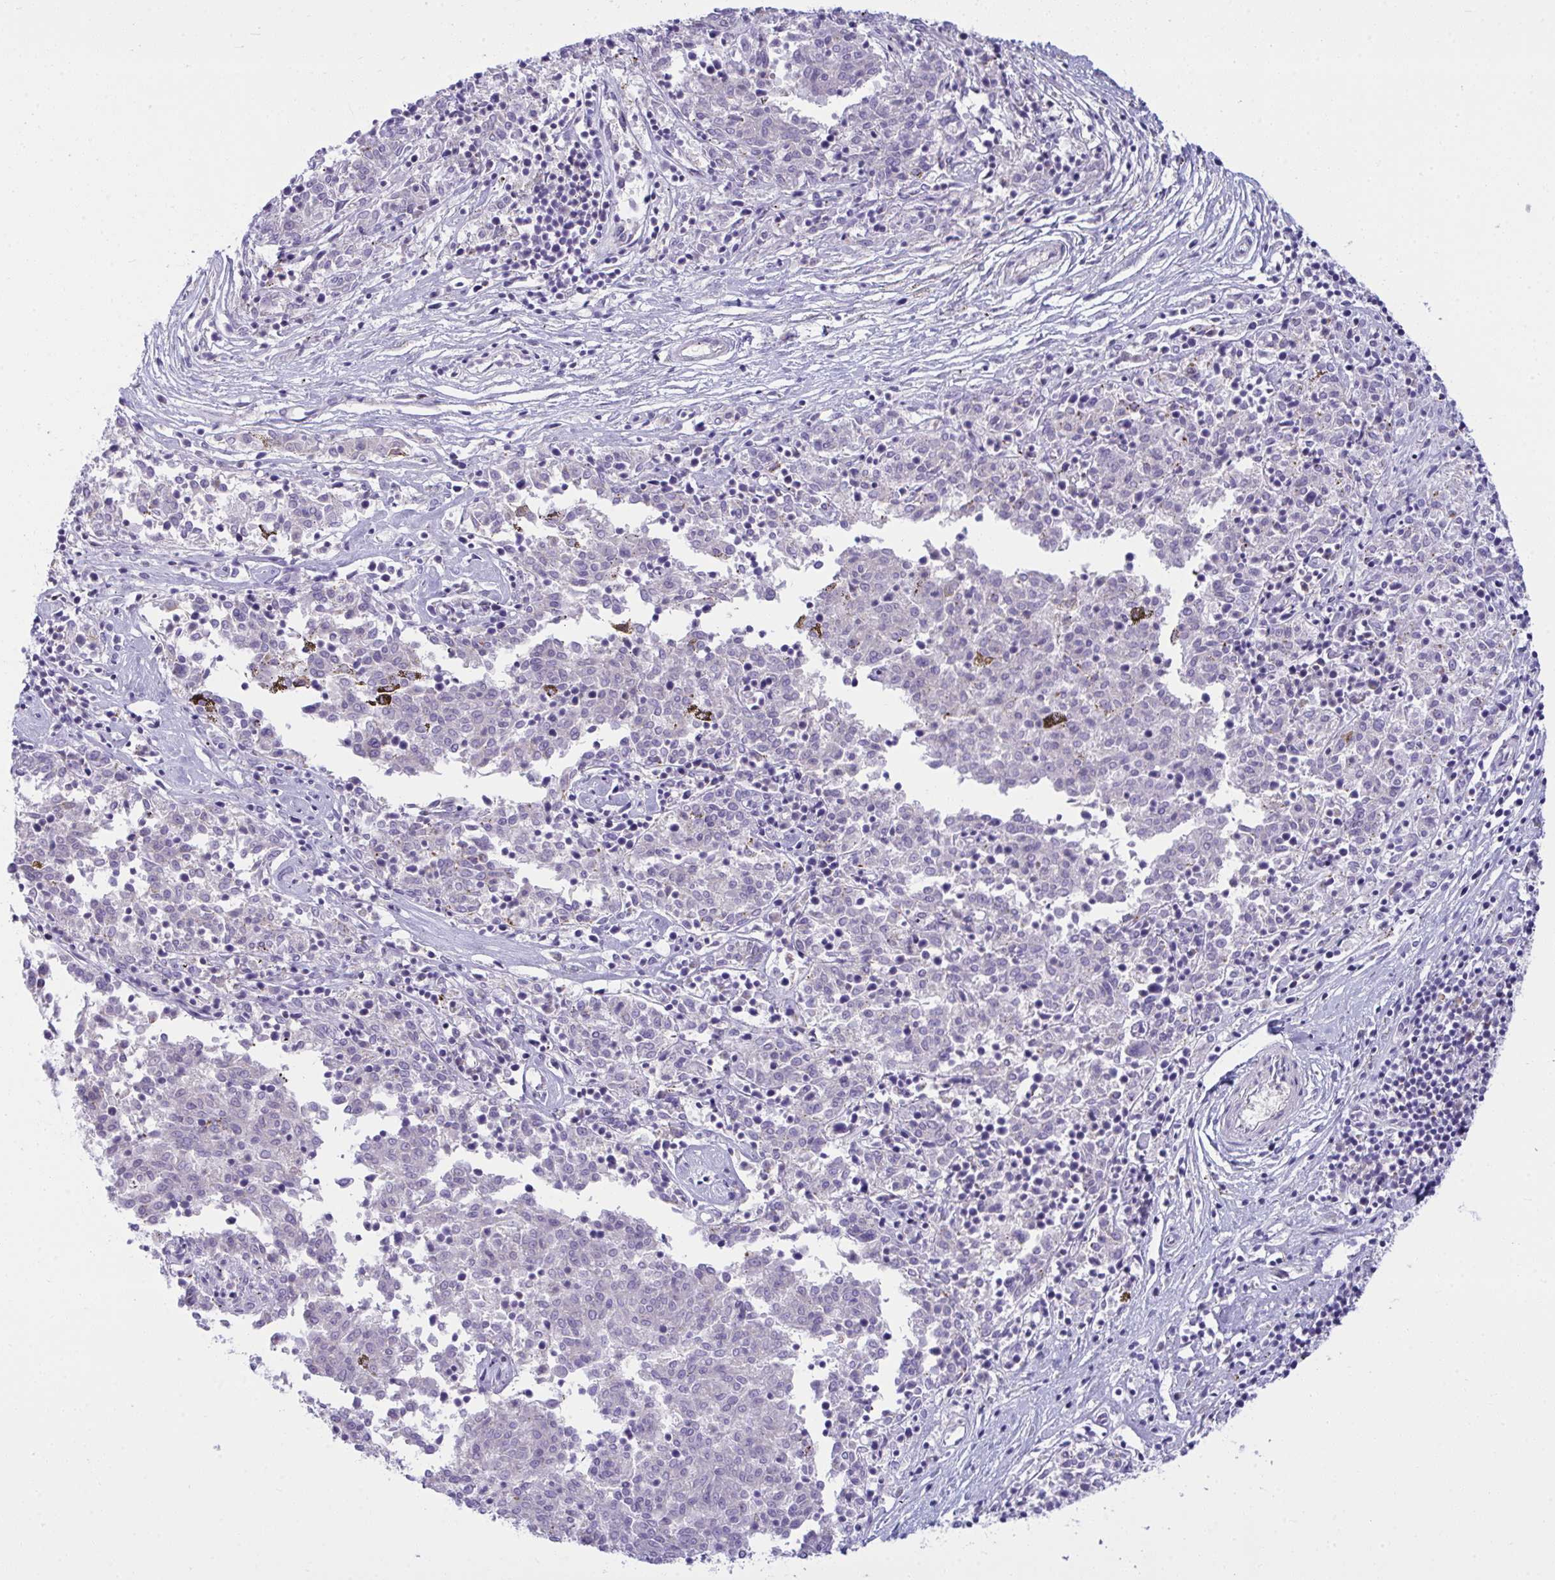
{"staining": {"intensity": "negative", "quantity": "none", "location": "none"}, "tissue": "melanoma", "cell_type": "Tumor cells", "image_type": "cancer", "snomed": [{"axis": "morphology", "description": "Malignant melanoma, NOS"}, {"axis": "topography", "description": "Skin"}], "caption": "Immunohistochemical staining of melanoma exhibits no significant positivity in tumor cells.", "gene": "RGPD5", "patient": {"sex": "female", "age": 72}}